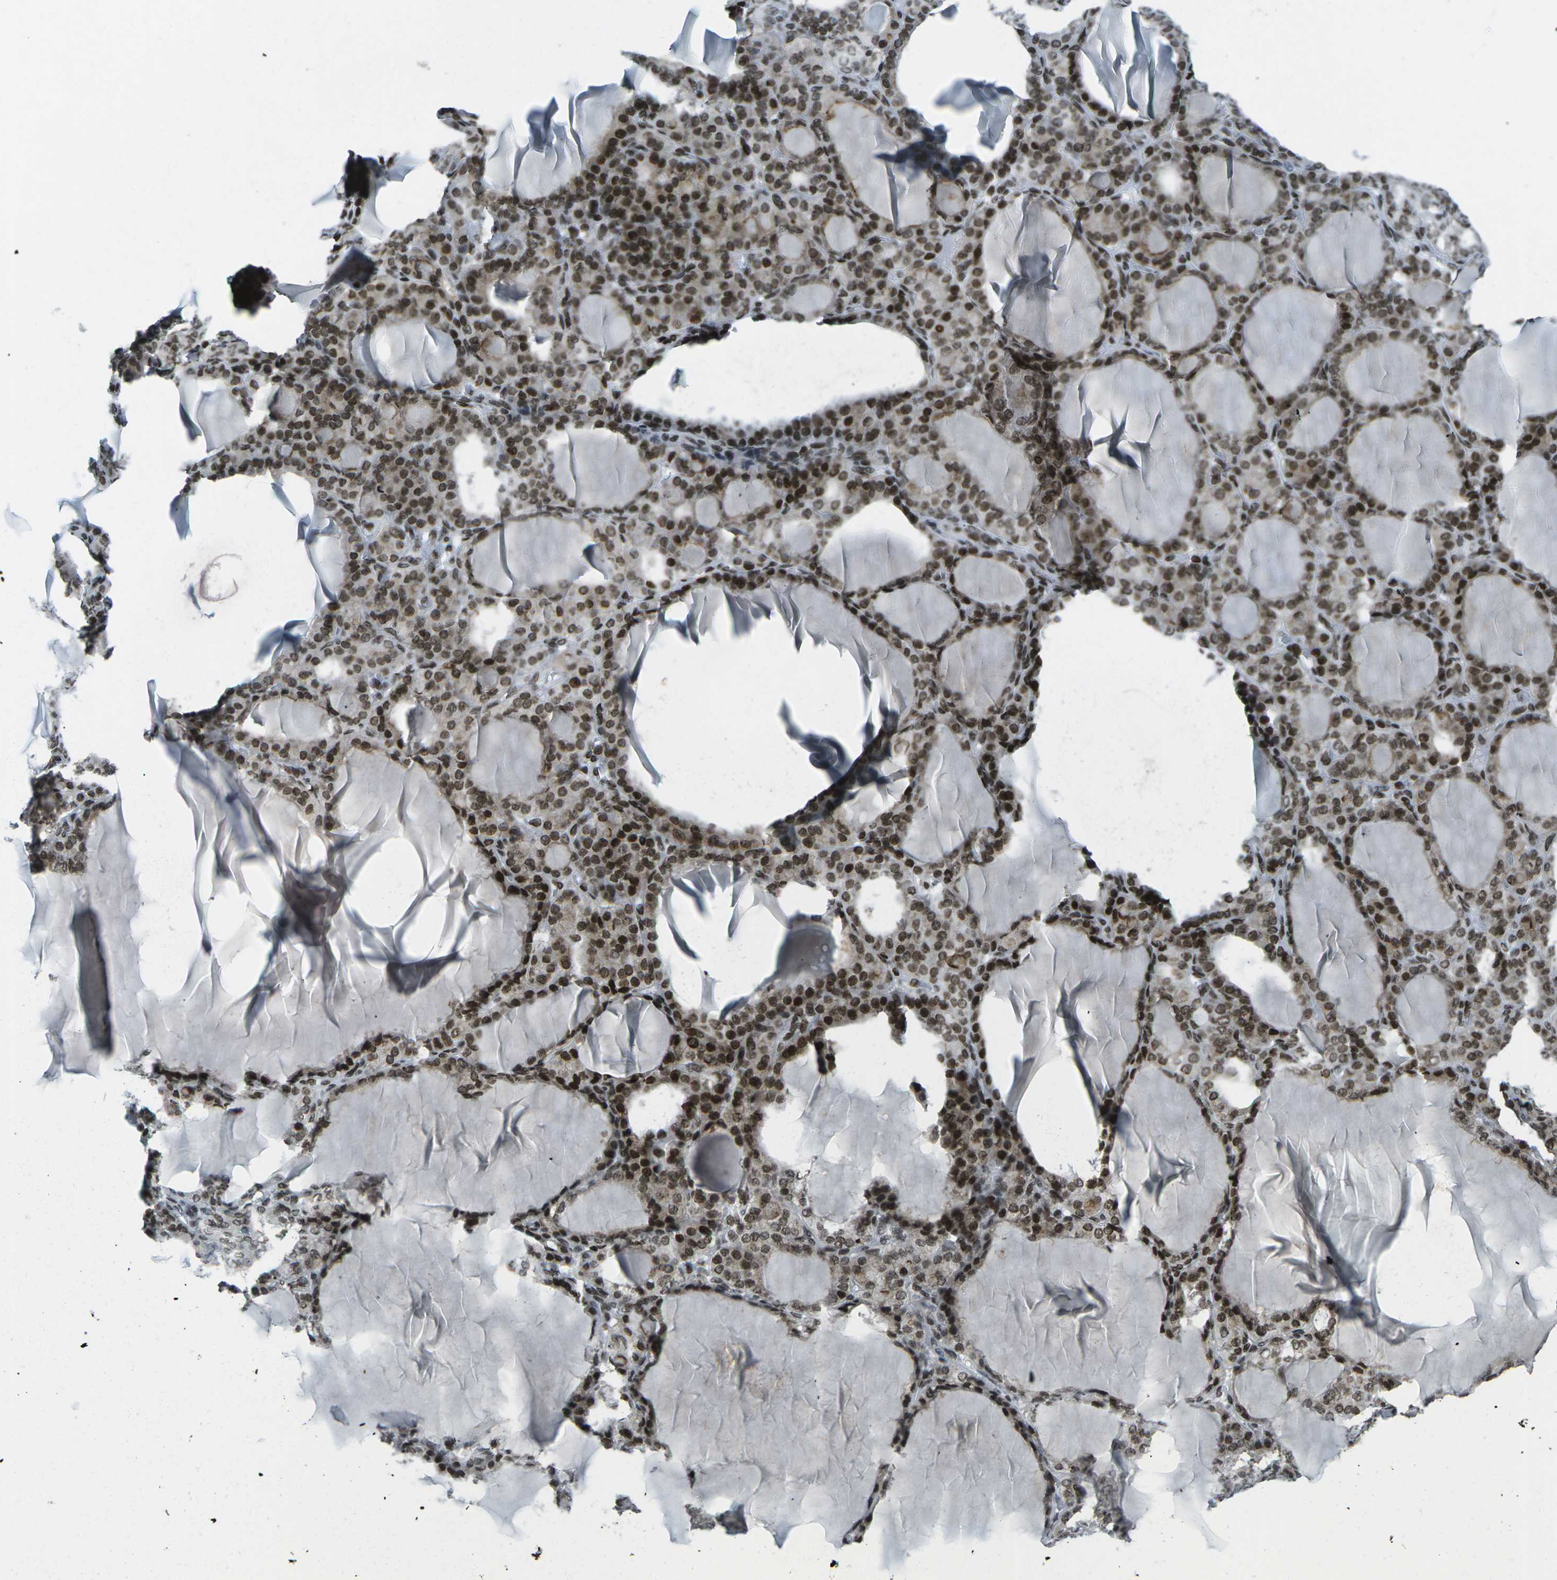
{"staining": {"intensity": "strong", "quantity": ">75%", "location": "nuclear"}, "tissue": "thyroid gland", "cell_type": "Glandular cells", "image_type": "normal", "snomed": [{"axis": "morphology", "description": "Normal tissue, NOS"}, {"axis": "topography", "description": "Thyroid gland"}], "caption": "This photomicrograph displays immunohistochemistry staining of benign thyroid gland, with high strong nuclear staining in about >75% of glandular cells.", "gene": "EME1", "patient": {"sex": "female", "age": 28}}